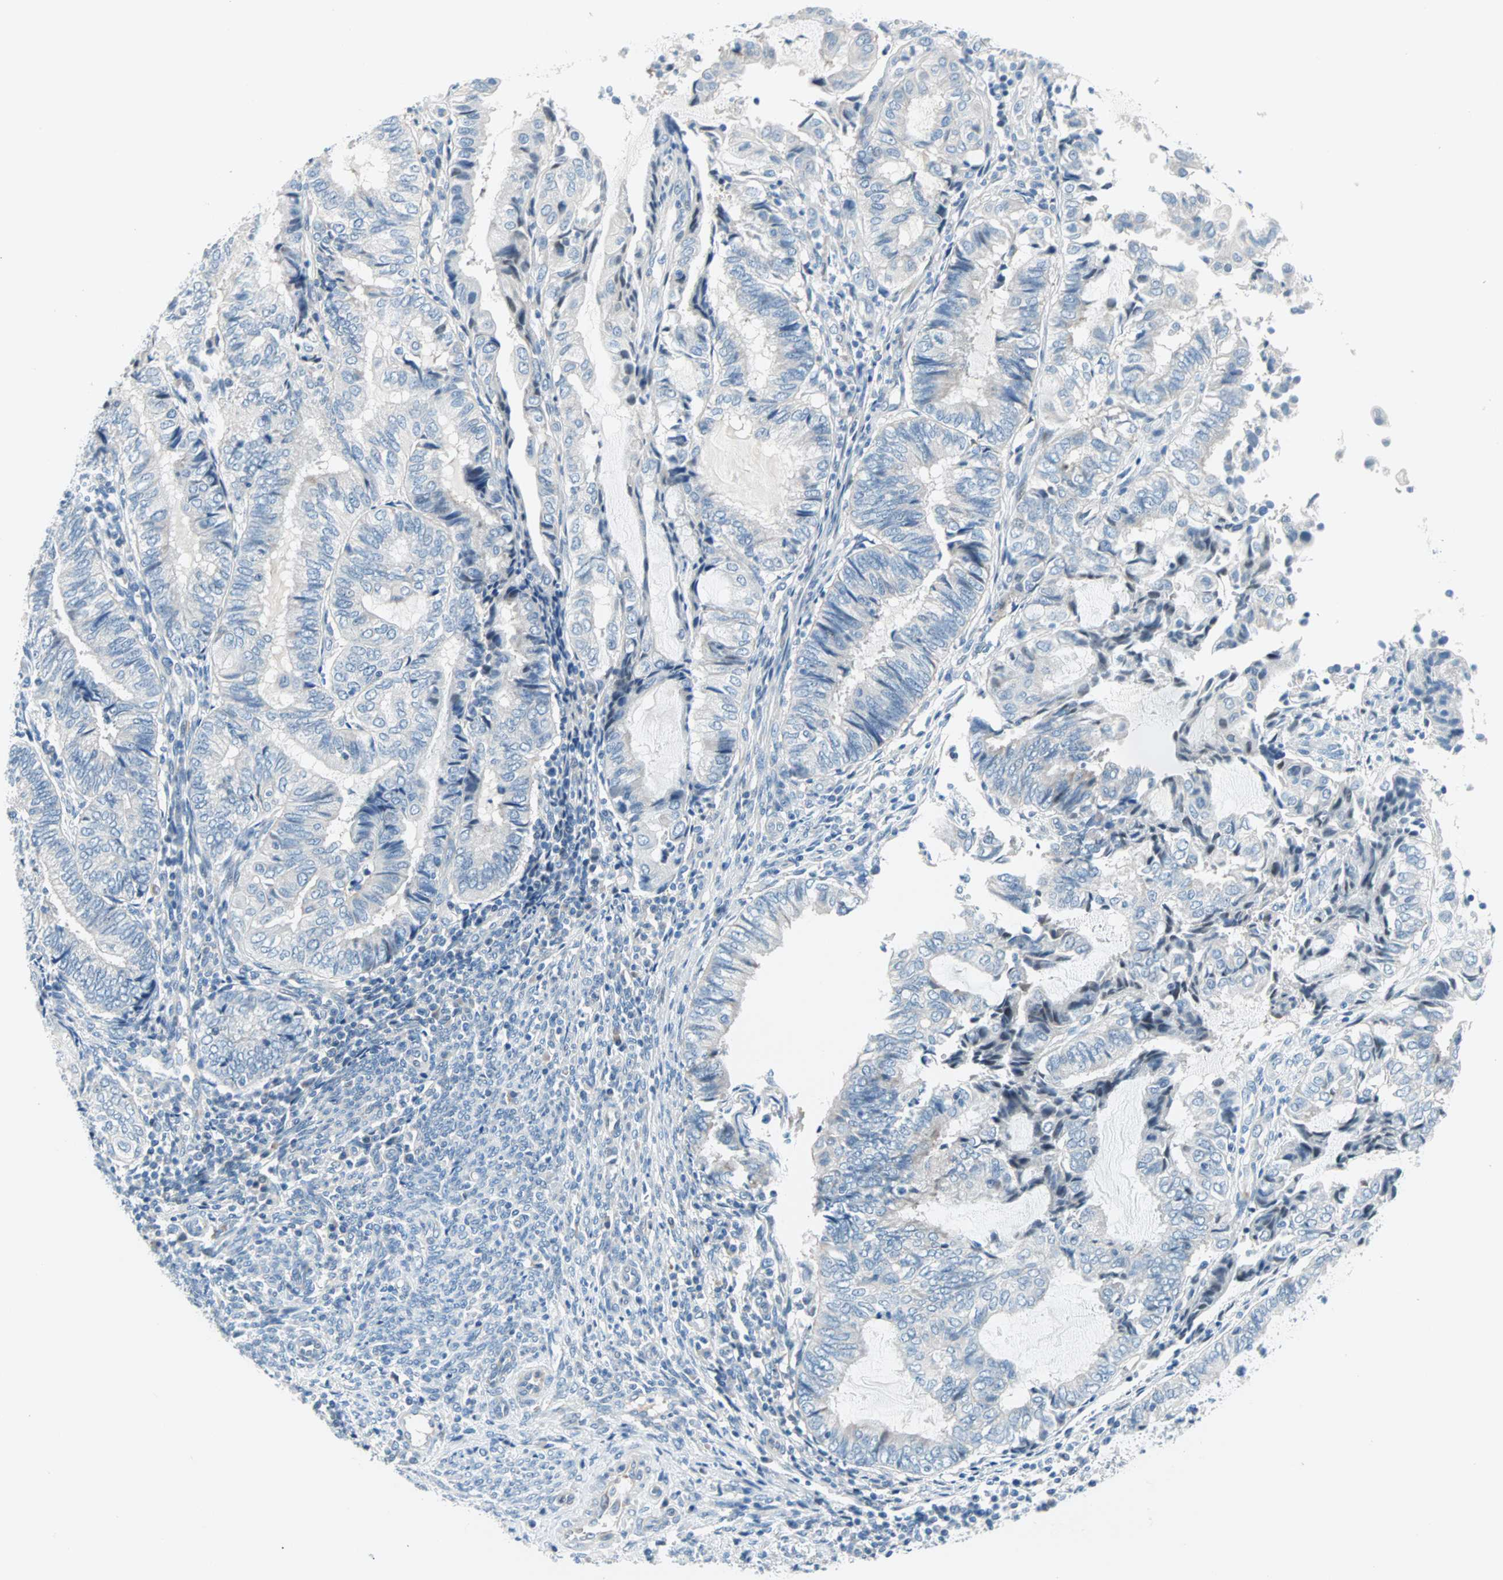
{"staining": {"intensity": "negative", "quantity": "none", "location": "none"}, "tissue": "endometrial cancer", "cell_type": "Tumor cells", "image_type": "cancer", "snomed": [{"axis": "morphology", "description": "Adenocarcinoma, NOS"}, {"axis": "topography", "description": "Uterus"}, {"axis": "topography", "description": "Endometrium"}], "caption": "The photomicrograph exhibits no significant positivity in tumor cells of endometrial cancer (adenocarcinoma).", "gene": "TMEM163", "patient": {"sex": "female", "age": 70}}